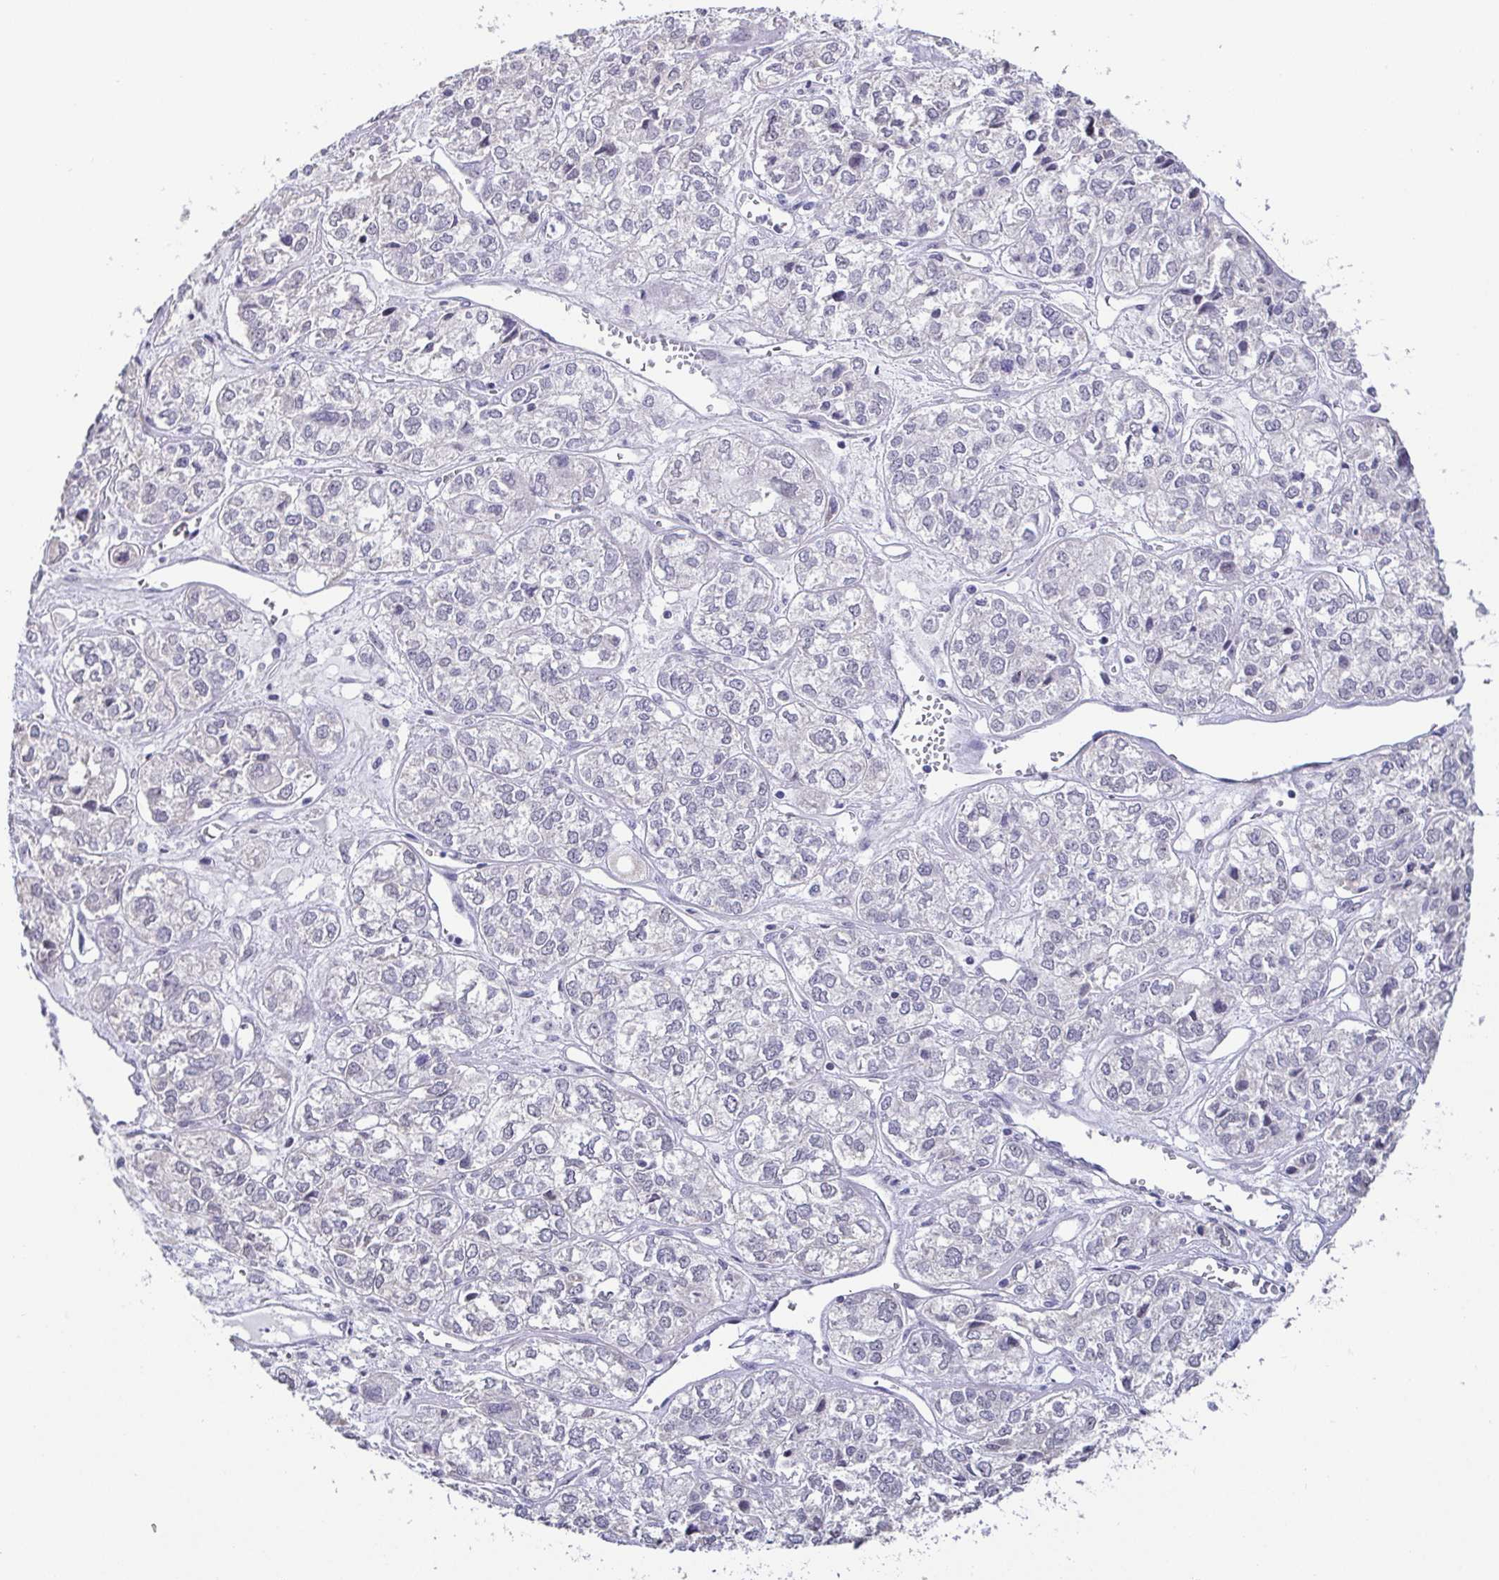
{"staining": {"intensity": "negative", "quantity": "none", "location": "none"}, "tissue": "ovarian cancer", "cell_type": "Tumor cells", "image_type": "cancer", "snomed": [{"axis": "morphology", "description": "Carcinoma, endometroid"}, {"axis": "topography", "description": "Ovary"}], "caption": "Human ovarian cancer (endometroid carcinoma) stained for a protein using immunohistochemistry demonstrates no positivity in tumor cells.", "gene": "NEFH", "patient": {"sex": "female", "age": 64}}